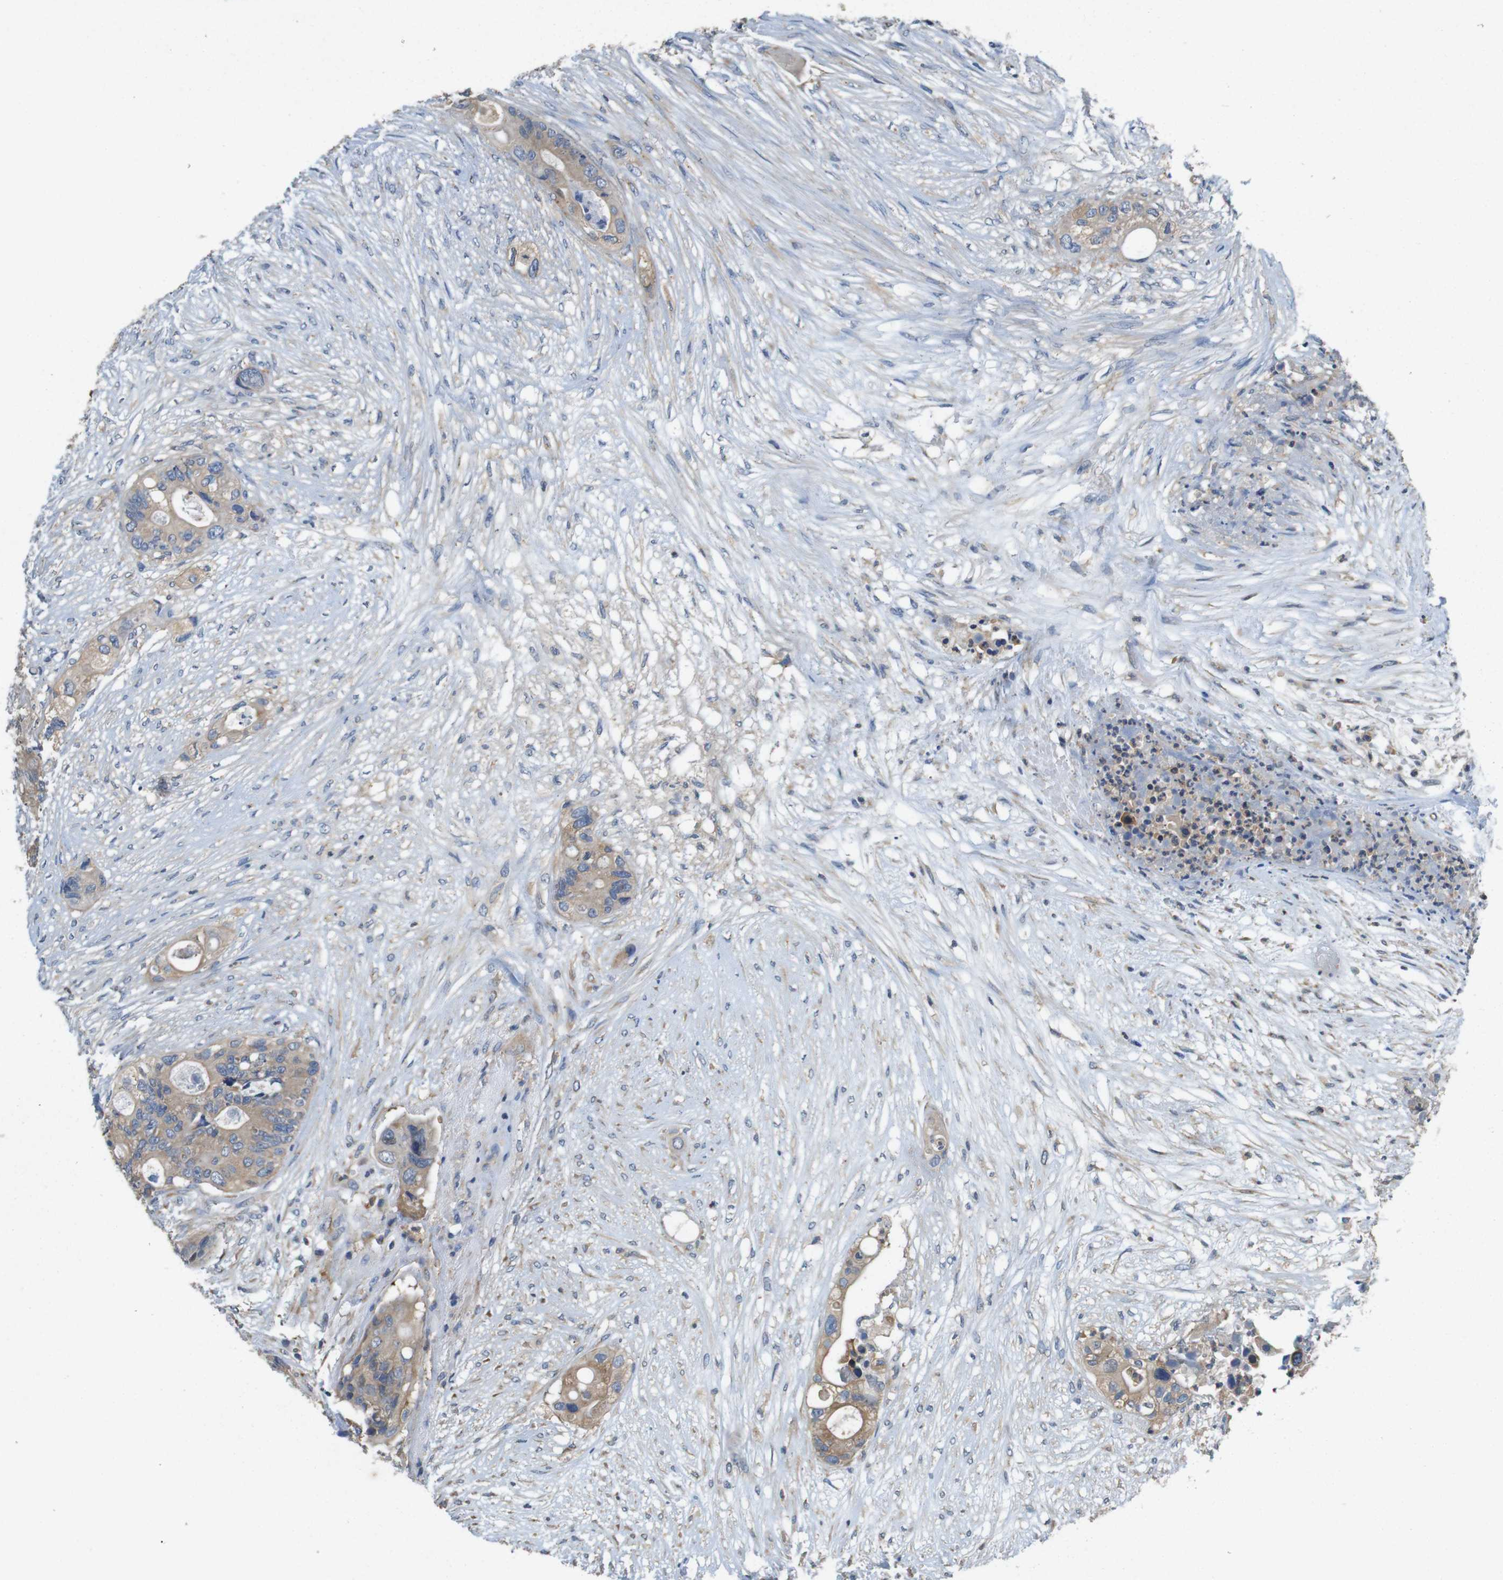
{"staining": {"intensity": "weak", "quantity": ">75%", "location": "cytoplasmic/membranous"}, "tissue": "colorectal cancer", "cell_type": "Tumor cells", "image_type": "cancer", "snomed": [{"axis": "morphology", "description": "Adenocarcinoma, NOS"}, {"axis": "topography", "description": "Colon"}], "caption": "There is low levels of weak cytoplasmic/membranous expression in tumor cells of colorectal cancer, as demonstrated by immunohistochemical staining (brown color).", "gene": "DCTN1", "patient": {"sex": "female", "age": 57}}